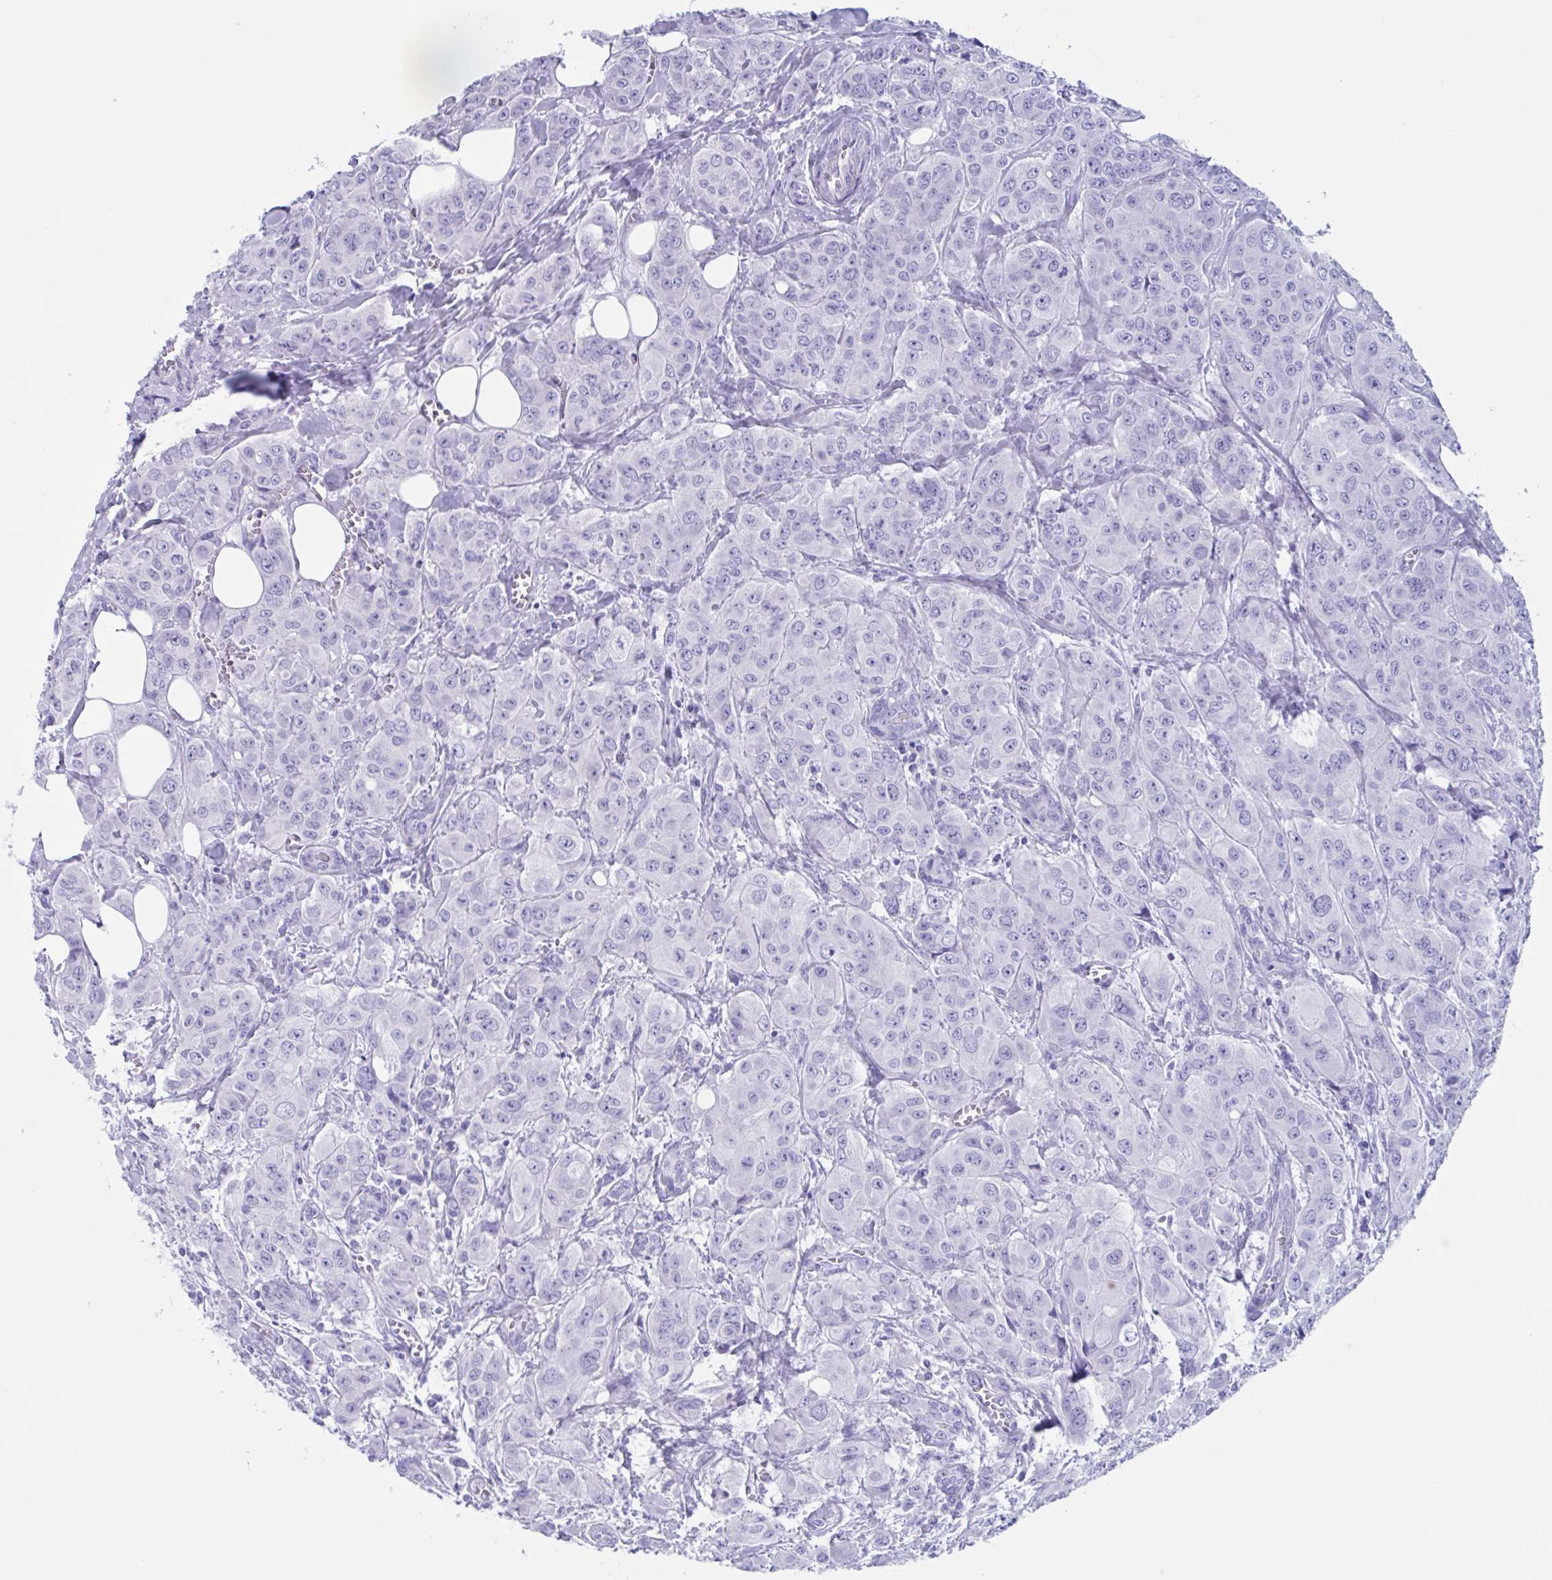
{"staining": {"intensity": "negative", "quantity": "none", "location": "none"}, "tissue": "breast cancer", "cell_type": "Tumor cells", "image_type": "cancer", "snomed": [{"axis": "morphology", "description": "Duct carcinoma"}, {"axis": "topography", "description": "Breast"}], "caption": "DAB (3,3'-diaminobenzidine) immunohistochemical staining of intraductal carcinoma (breast) shows no significant expression in tumor cells.", "gene": "USP35", "patient": {"sex": "female", "age": 43}}